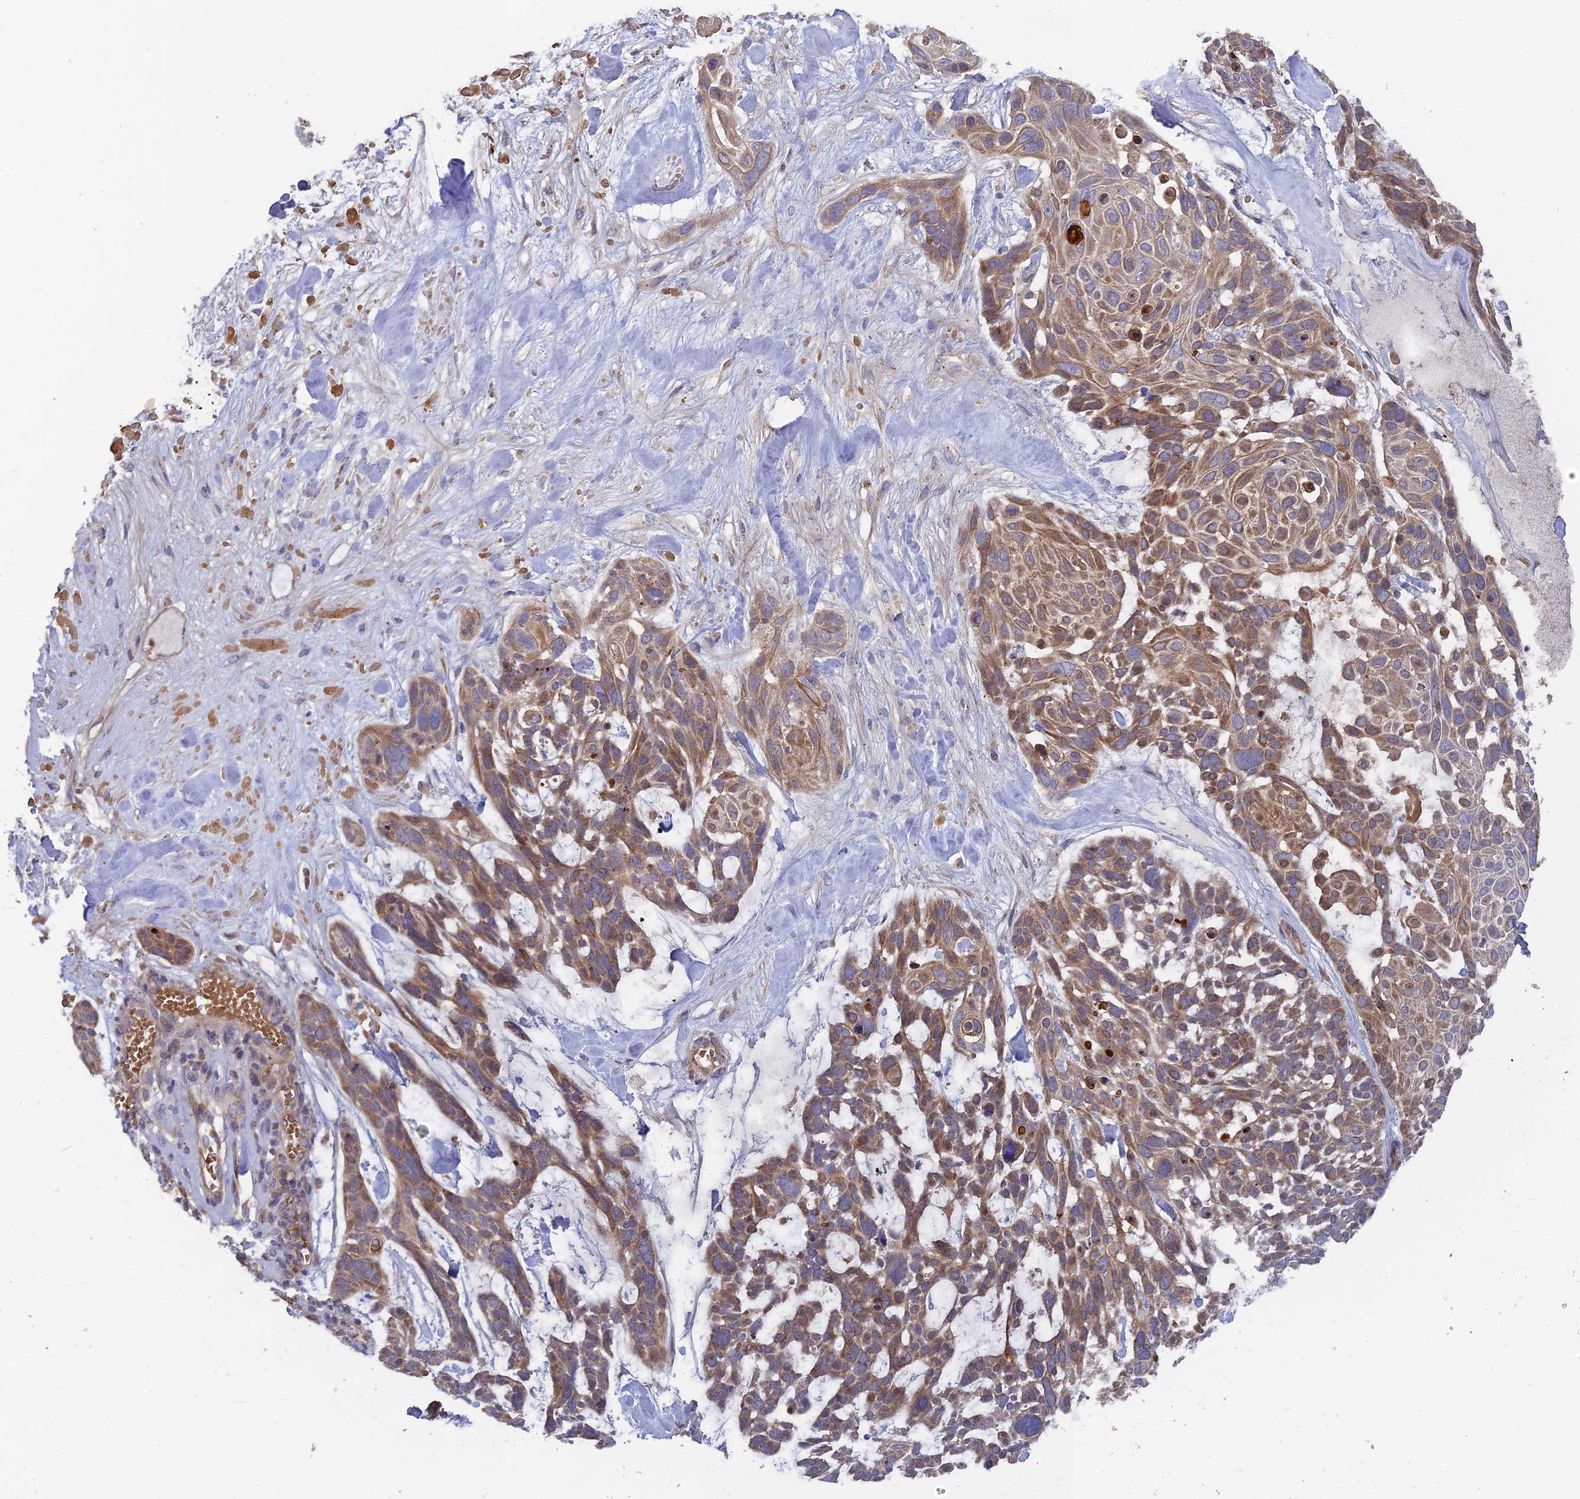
{"staining": {"intensity": "moderate", "quantity": ">75%", "location": "cytoplasmic/membranous"}, "tissue": "skin cancer", "cell_type": "Tumor cells", "image_type": "cancer", "snomed": [{"axis": "morphology", "description": "Basal cell carcinoma"}, {"axis": "topography", "description": "Skin"}], "caption": "Tumor cells reveal medium levels of moderate cytoplasmic/membranous expression in about >75% of cells in skin cancer (basal cell carcinoma).", "gene": "RPIA", "patient": {"sex": "male", "age": 88}}